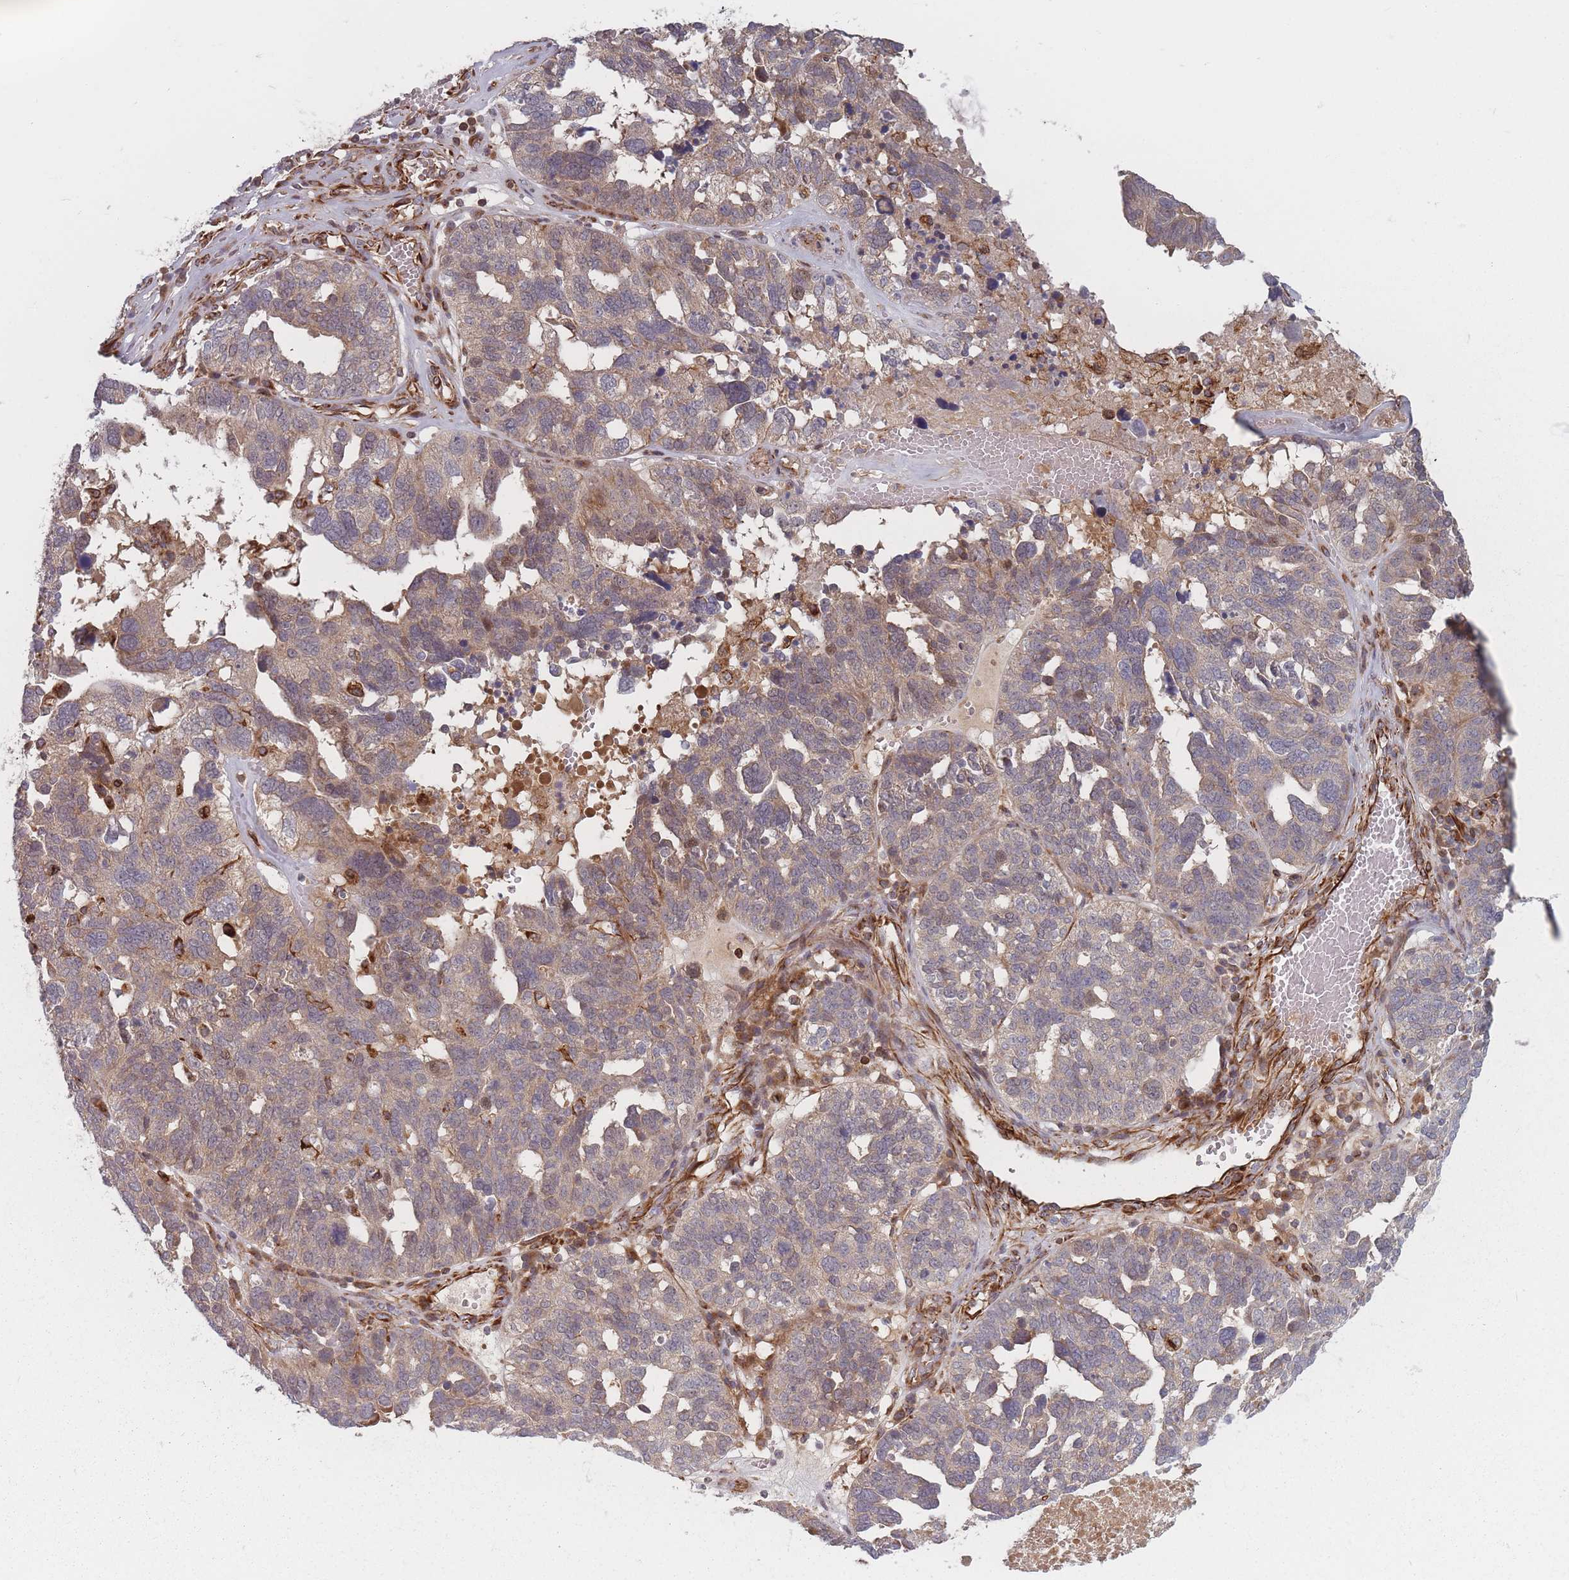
{"staining": {"intensity": "moderate", "quantity": "<25%", "location": "cytoplasmic/membranous"}, "tissue": "ovarian cancer", "cell_type": "Tumor cells", "image_type": "cancer", "snomed": [{"axis": "morphology", "description": "Cystadenocarcinoma, serous, NOS"}, {"axis": "topography", "description": "Ovary"}], "caption": "High-power microscopy captured an immunohistochemistry image of ovarian cancer (serous cystadenocarcinoma), revealing moderate cytoplasmic/membranous expression in approximately <25% of tumor cells. The staining is performed using DAB (3,3'-diaminobenzidine) brown chromogen to label protein expression. The nuclei are counter-stained blue using hematoxylin.", "gene": "EEF1AKMT2", "patient": {"sex": "female", "age": 59}}